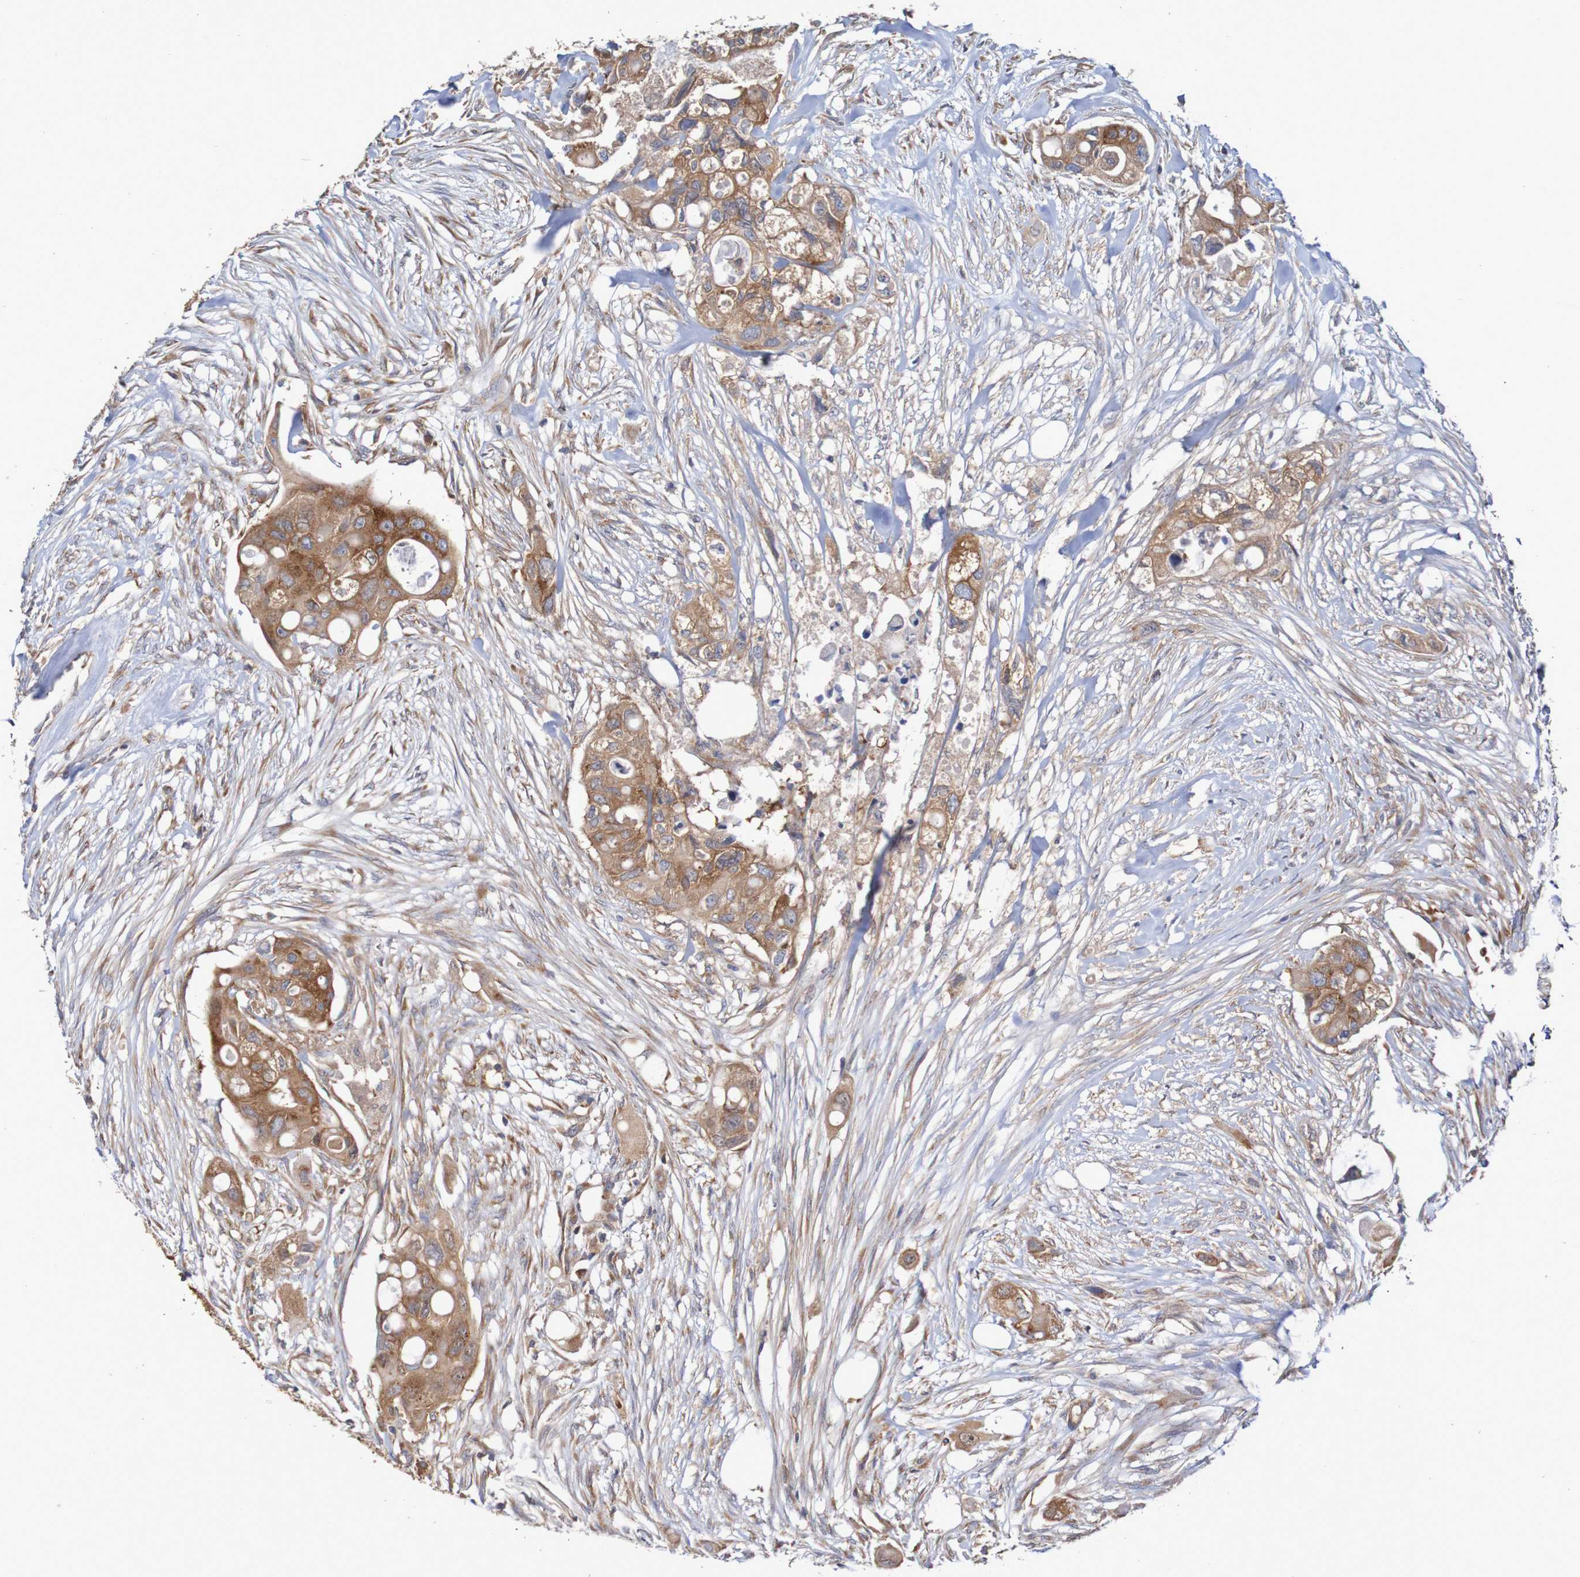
{"staining": {"intensity": "moderate", "quantity": ">75%", "location": "cytoplasmic/membranous"}, "tissue": "colorectal cancer", "cell_type": "Tumor cells", "image_type": "cancer", "snomed": [{"axis": "morphology", "description": "Adenocarcinoma, NOS"}, {"axis": "topography", "description": "Colon"}], "caption": "Immunohistochemical staining of human colorectal cancer (adenocarcinoma) reveals moderate cytoplasmic/membranous protein staining in approximately >75% of tumor cells.", "gene": "LRRC47", "patient": {"sex": "female", "age": 57}}